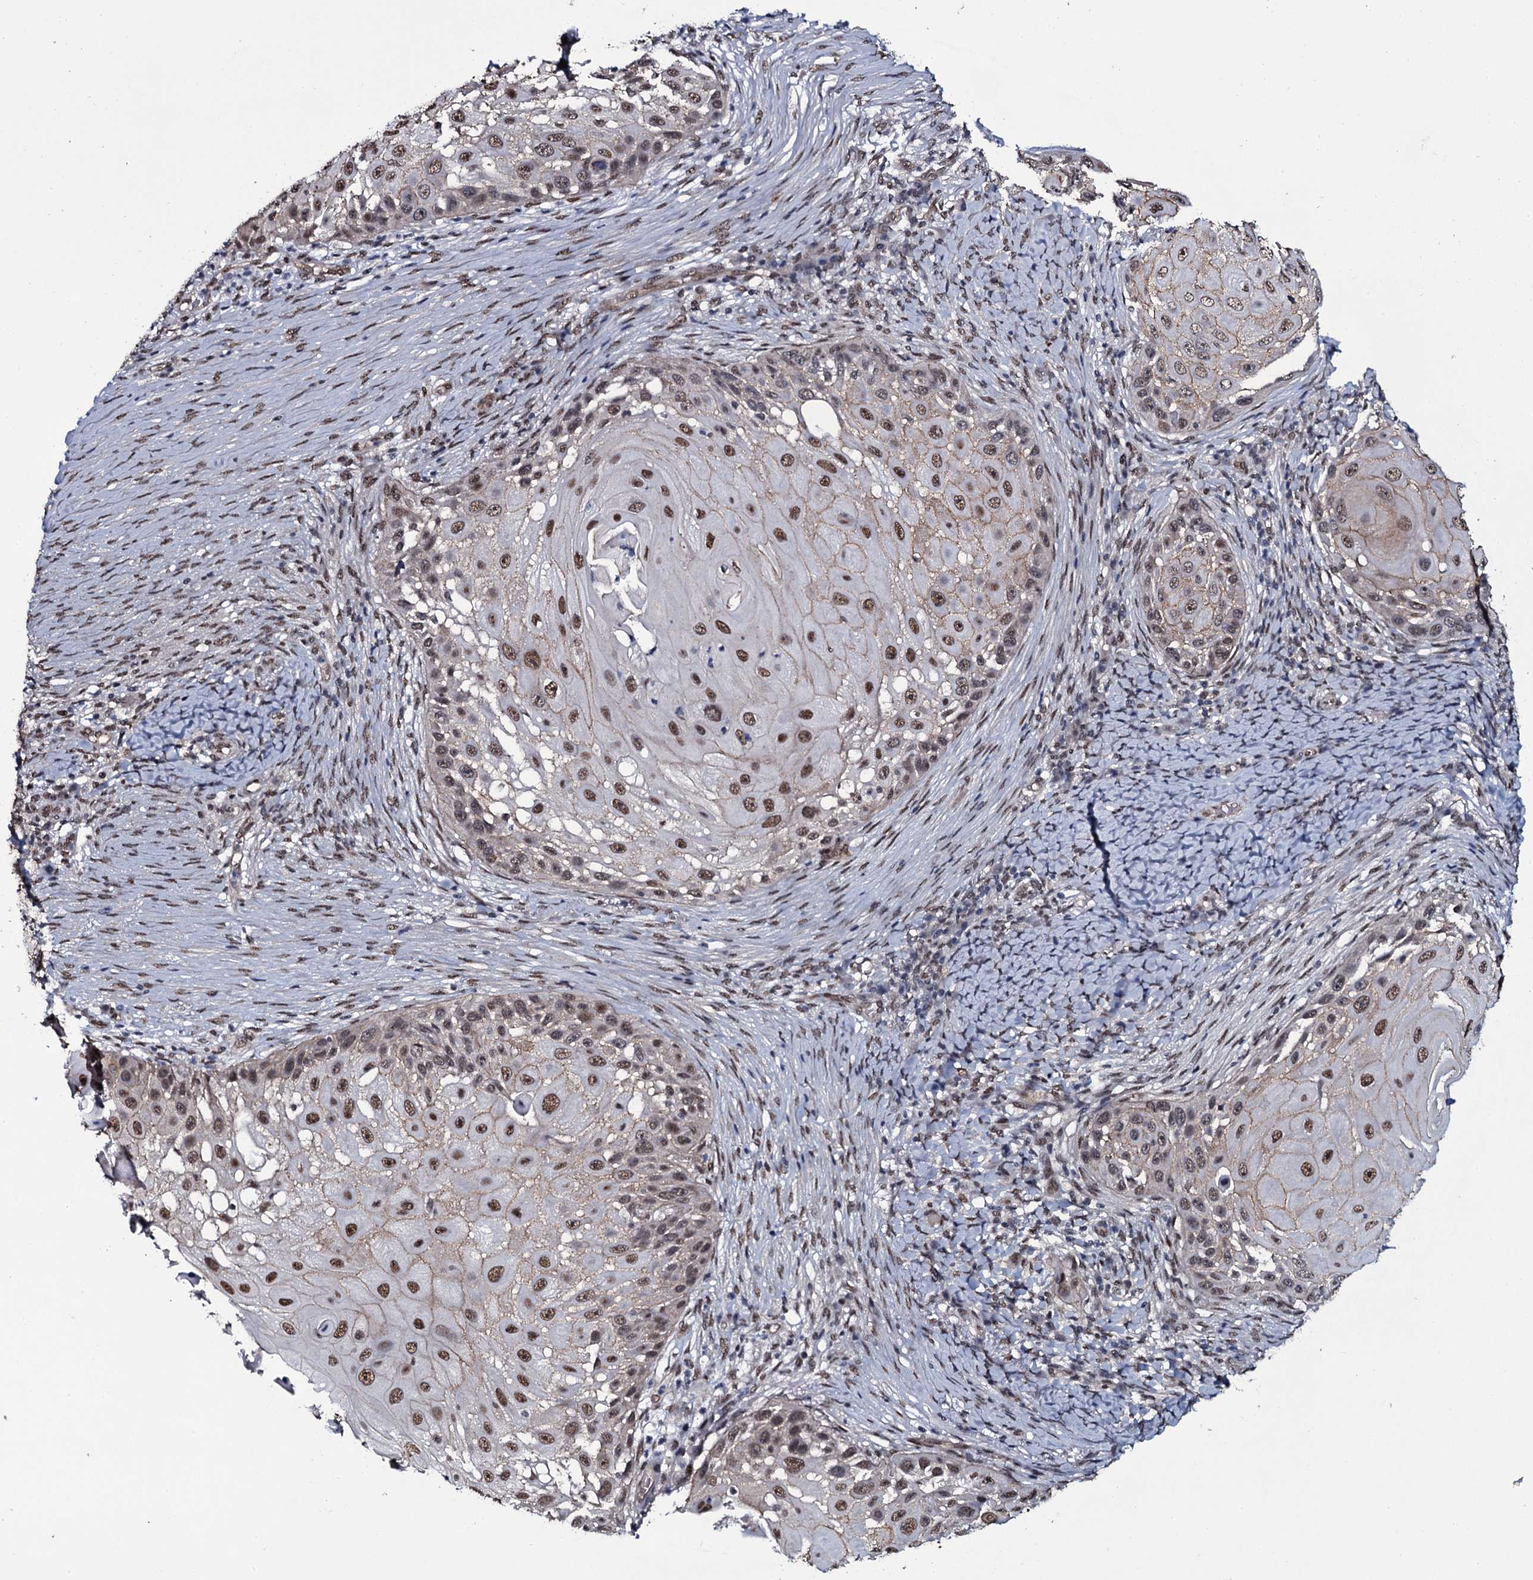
{"staining": {"intensity": "moderate", "quantity": ">75%", "location": "cytoplasmic/membranous,nuclear"}, "tissue": "skin cancer", "cell_type": "Tumor cells", "image_type": "cancer", "snomed": [{"axis": "morphology", "description": "Squamous cell carcinoma, NOS"}, {"axis": "topography", "description": "Skin"}], "caption": "IHC histopathology image of neoplastic tissue: human skin cancer stained using immunohistochemistry (IHC) shows medium levels of moderate protein expression localized specifically in the cytoplasmic/membranous and nuclear of tumor cells, appearing as a cytoplasmic/membranous and nuclear brown color.", "gene": "SH2D4B", "patient": {"sex": "female", "age": 44}}